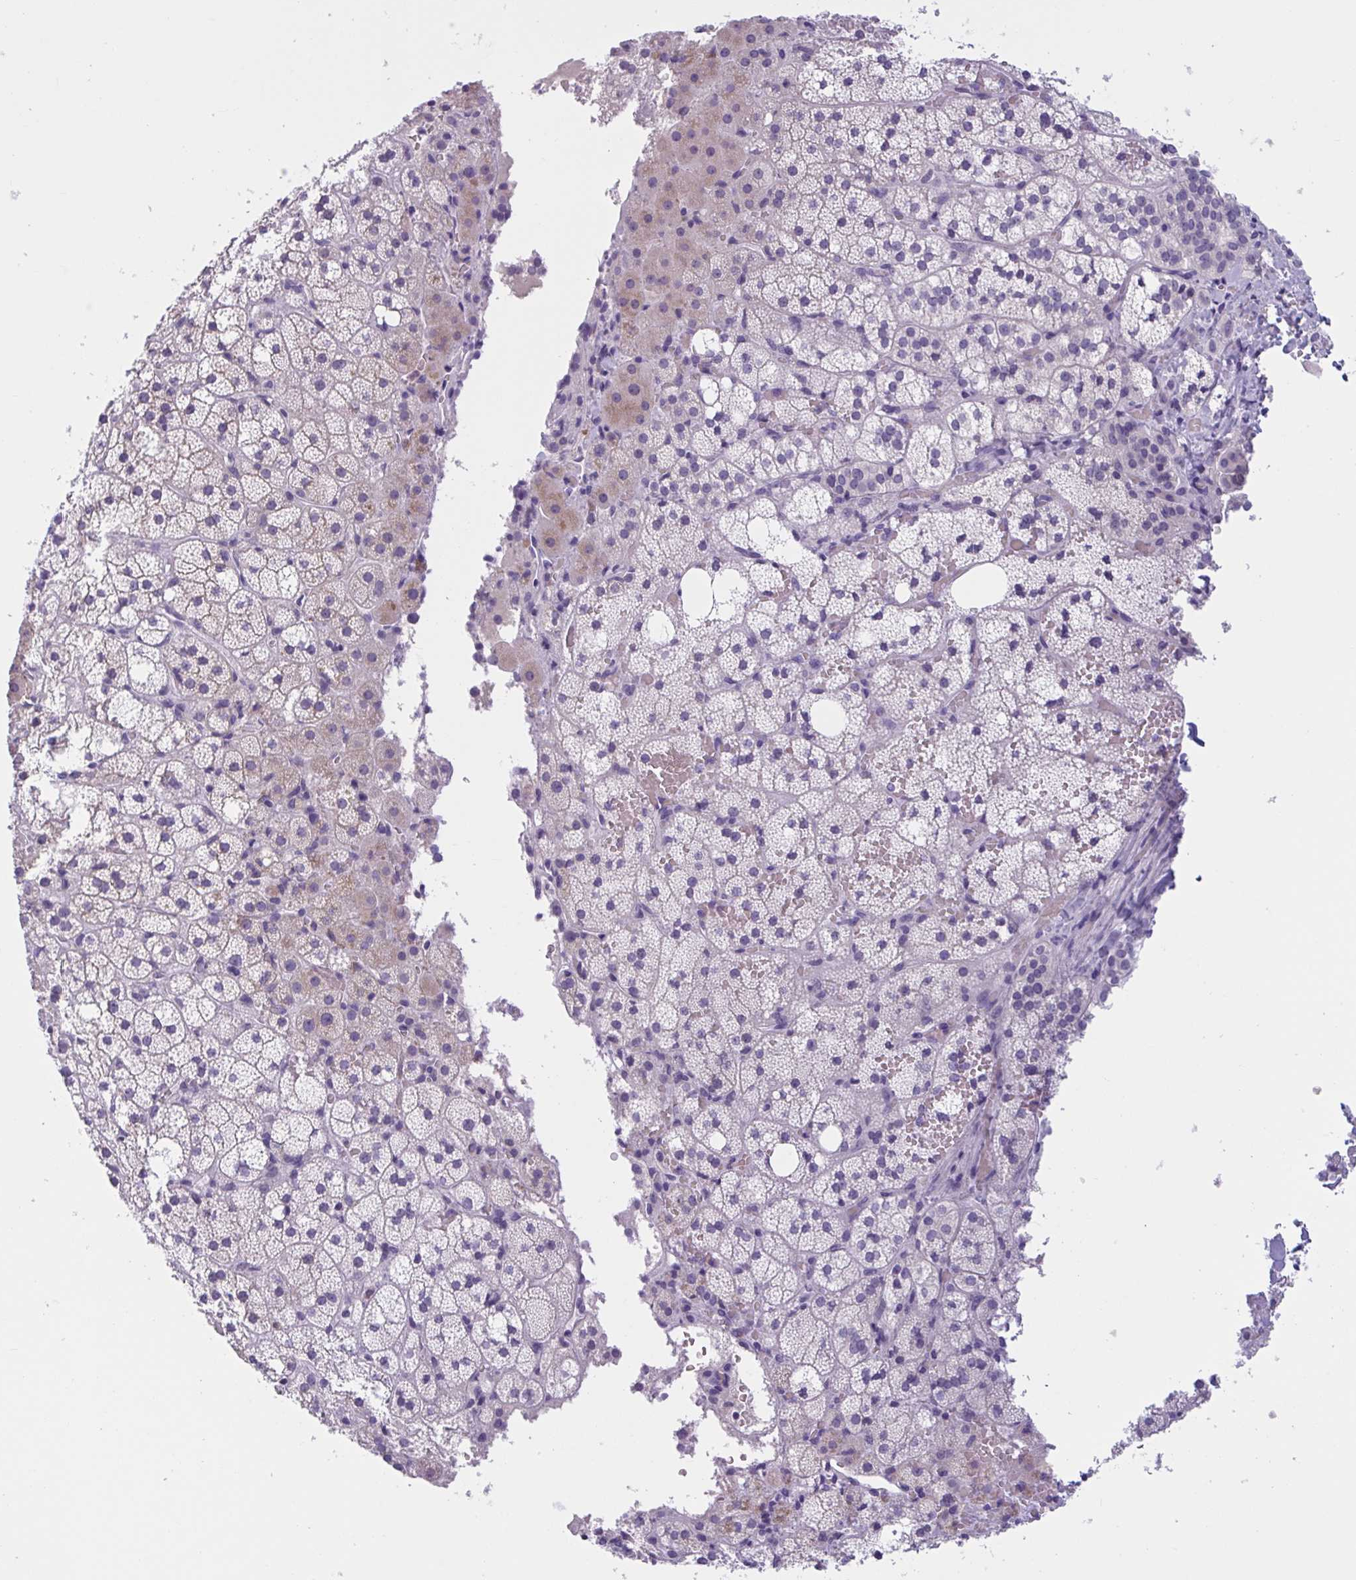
{"staining": {"intensity": "weak", "quantity": "<25%", "location": "cytoplasmic/membranous"}, "tissue": "adrenal gland", "cell_type": "Glandular cells", "image_type": "normal", "snomed": [{"axis": "morphology", "description": "Normal tissue, NOS"}, {"axis": "topography", "description": "Adrenal gland"}], "caption": "IHC of benign human adrenal gland demonstrates no positivity in glandular cells. (IHC, brightfield microscopy, high magnification).", "gene": "WNT9B", "patient": {"sex": "male", "age": 53}}